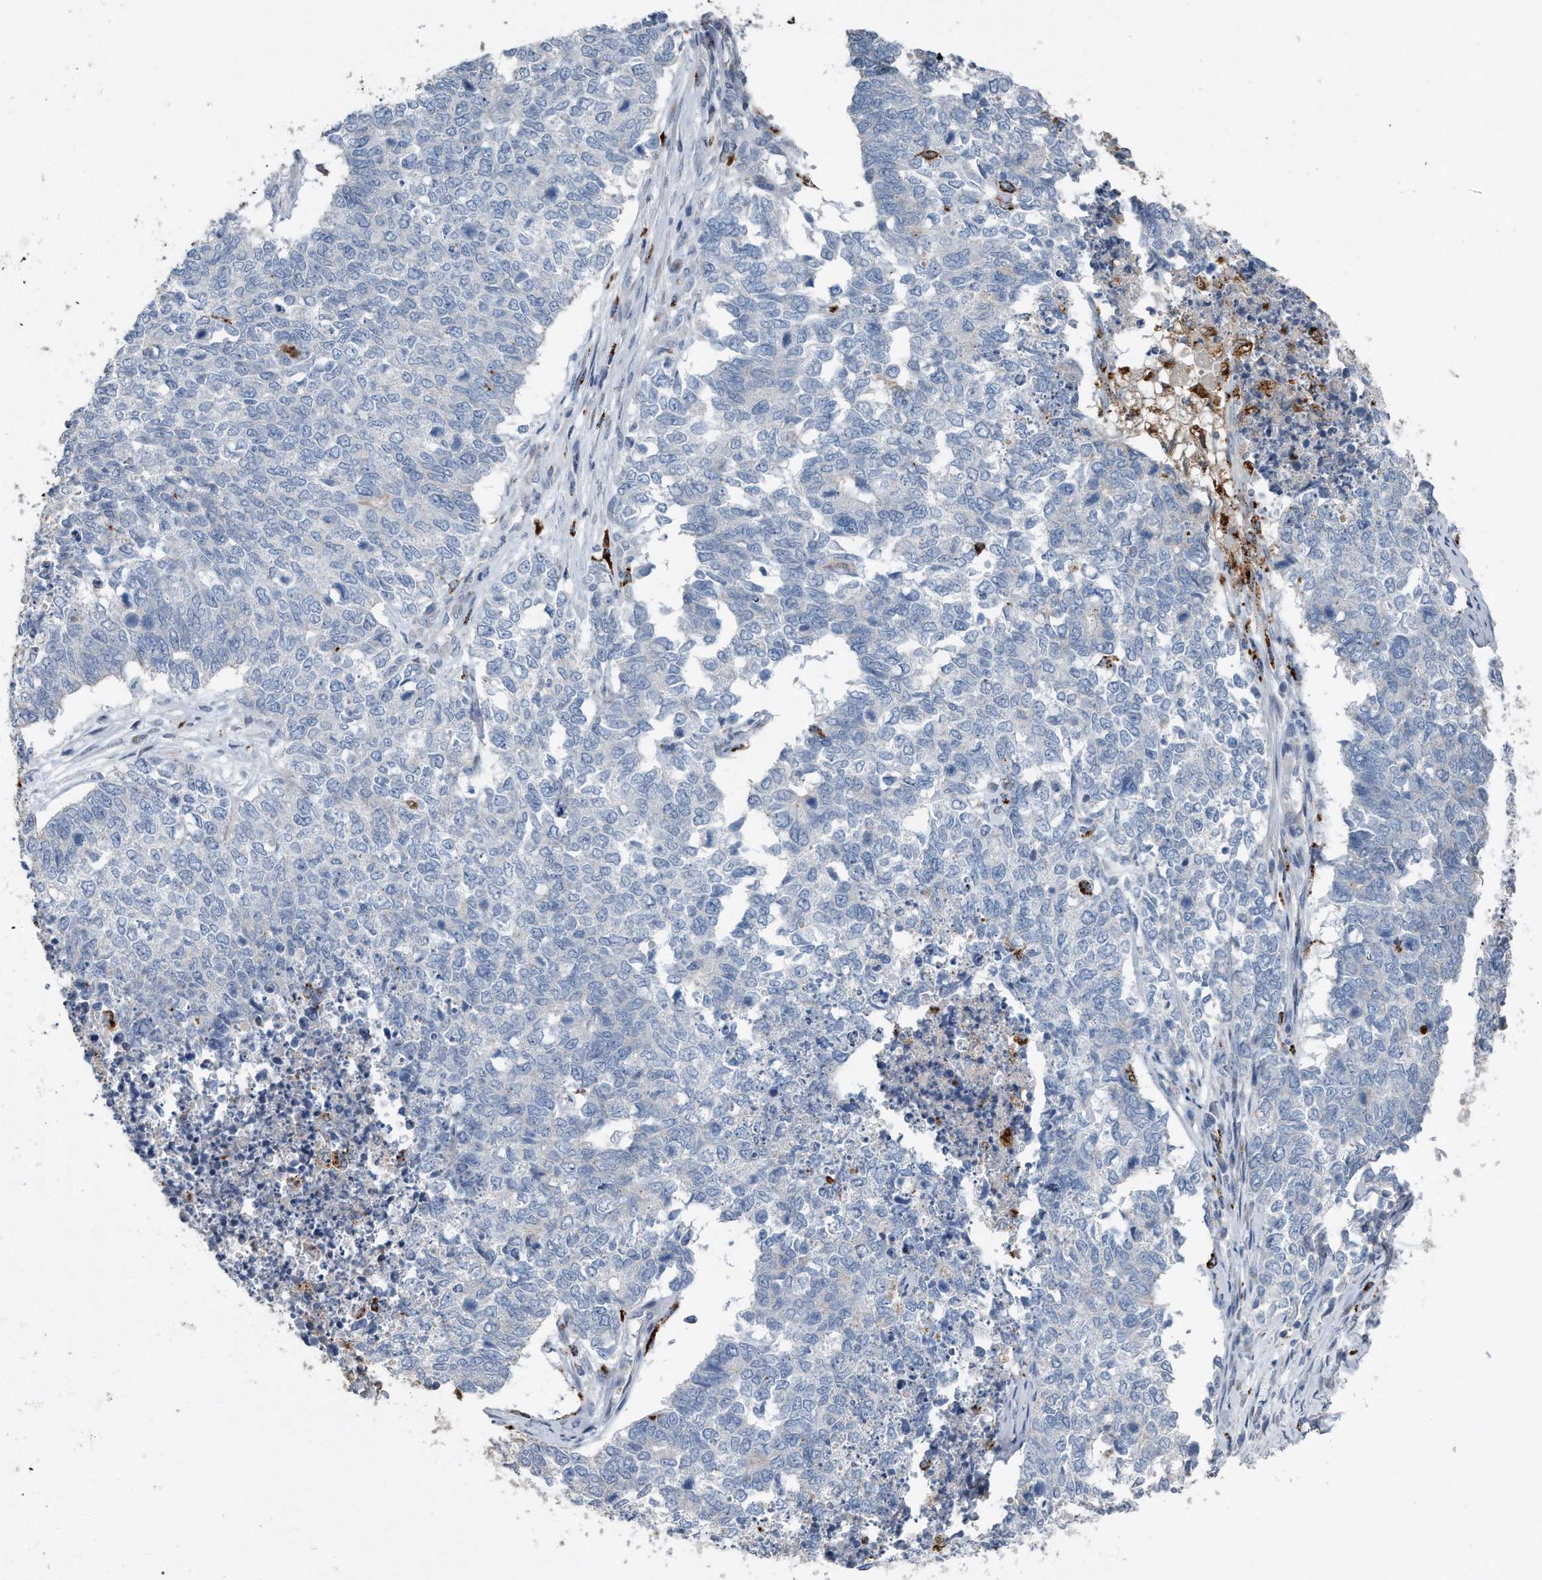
{"staining": {"intensity": "negative", "quantity": "none", "location": "none"}, "tissue": "cervical cancer", "cell_type": "Tumor cells", "image_type": "cancer", "snomed": [{"axis": "morphology", "description": "Squamous cell carcinoma, NOS"}, {"axis": "topography", "description": "Cervix"}], "caption": "IHC histopathology image of neoplastic tissue: cervical cancer stained with DAB shows no significant protein positivity in tumor cells. Nuclei are stained in blue.", "gene": "ZNF772", "patient": {"sex": "female", "age": 63}}